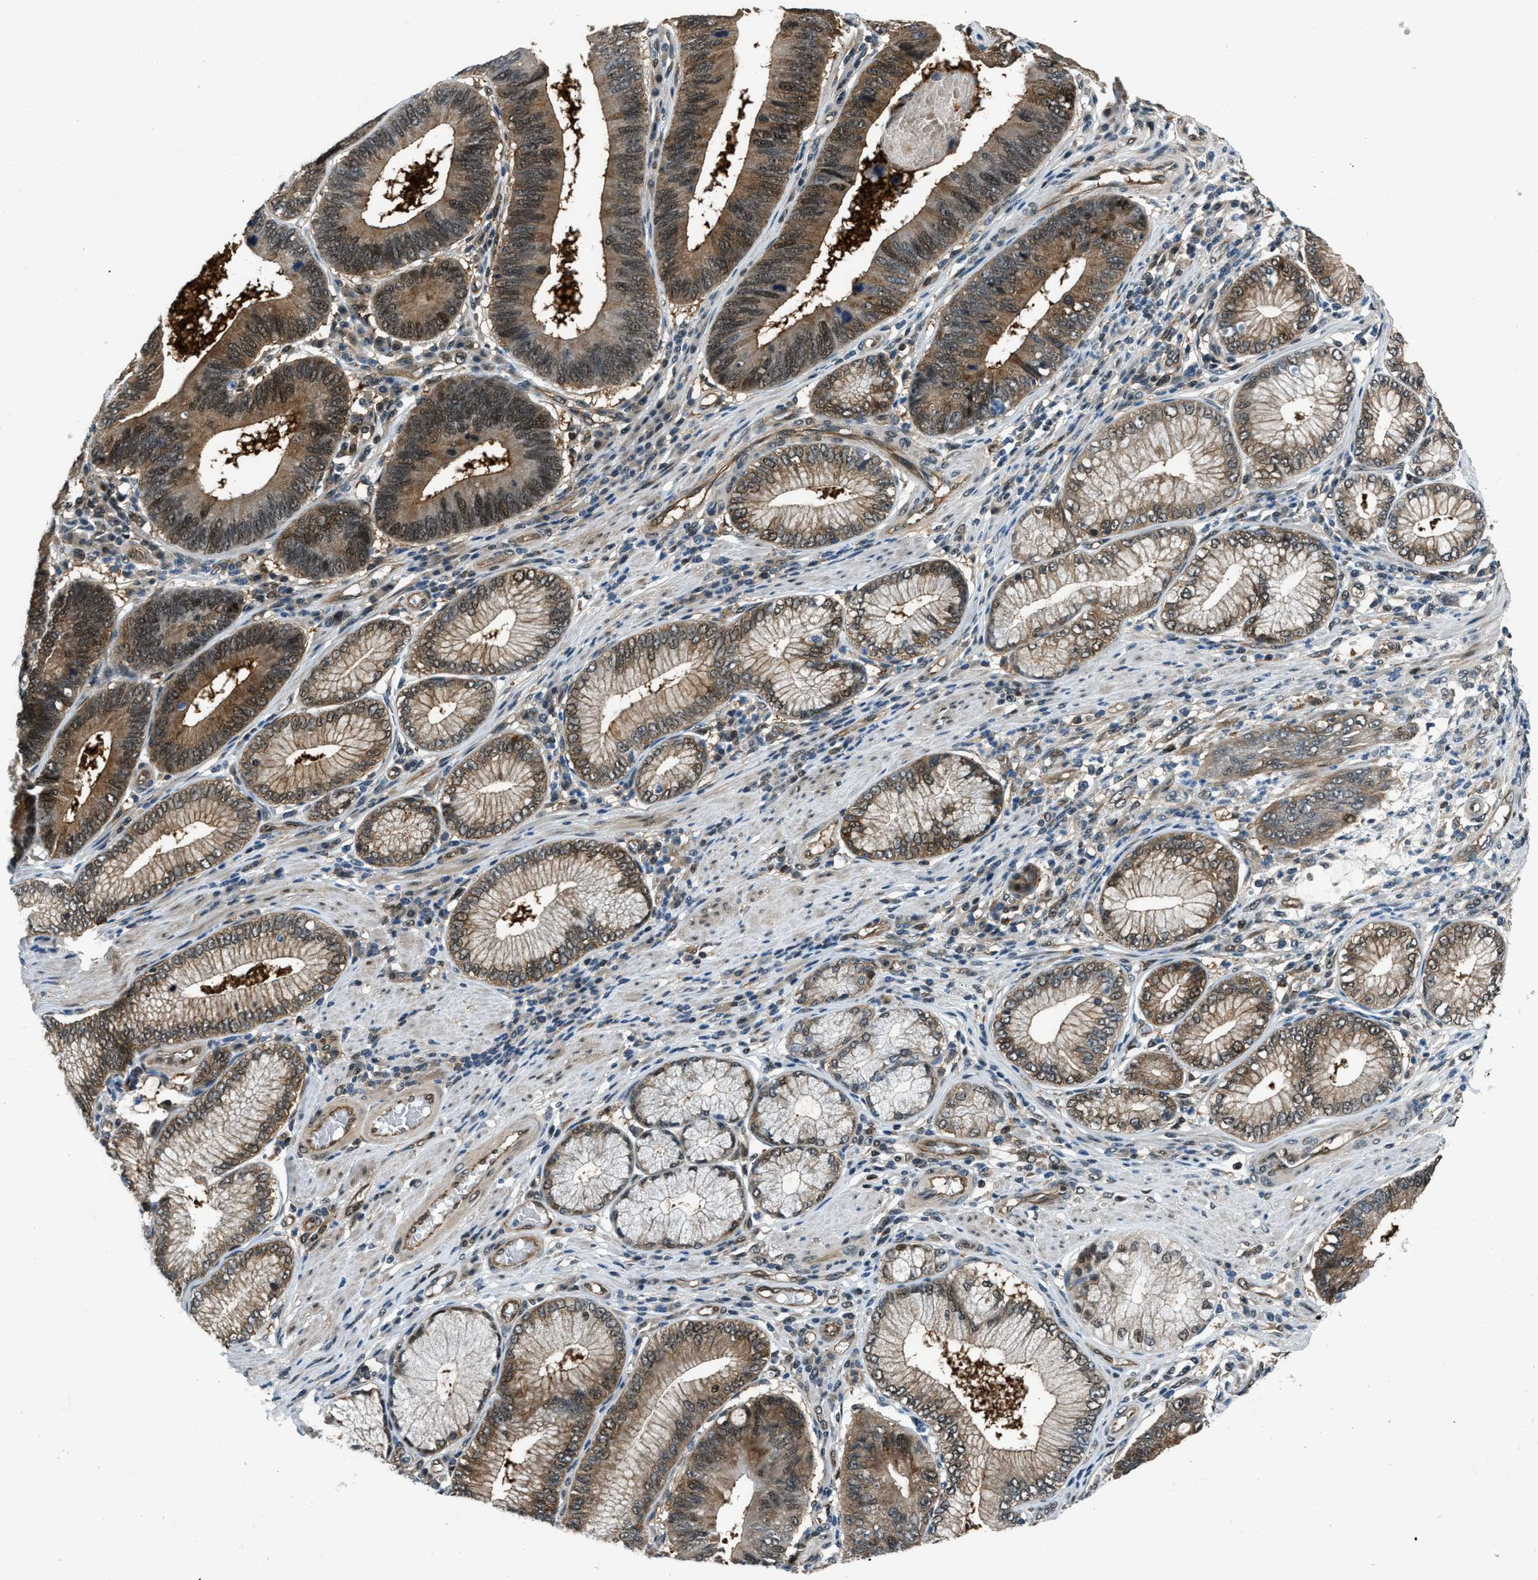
{"staining": {"intensity": "strong", "quantity": "25%-75%", "location": "cytoplasmic/membranous,nuclear"}, "tissue": "stomach cancer", "cell_type": "Tumor cells", "image_type": "cancer", "snomed": [{"axis": "morphology", "description": "Adenocarcinoma, NOS"}, {"axis": "topography", "description": "Stomach"}], "caption": "Adenocarcinoma (stomach) tissue shows strong cytoplasmic/membranous and nuclear expression in approximately 25%-75% of tumor cells (Stains: DAB (3,3'-diaminobenzidine) in brown, nuclei in blue, Microscopy: brightfield microscopy at high magnification).", "gene": "NUDCD3", "patient": {"sex": "male", "age": 59}}